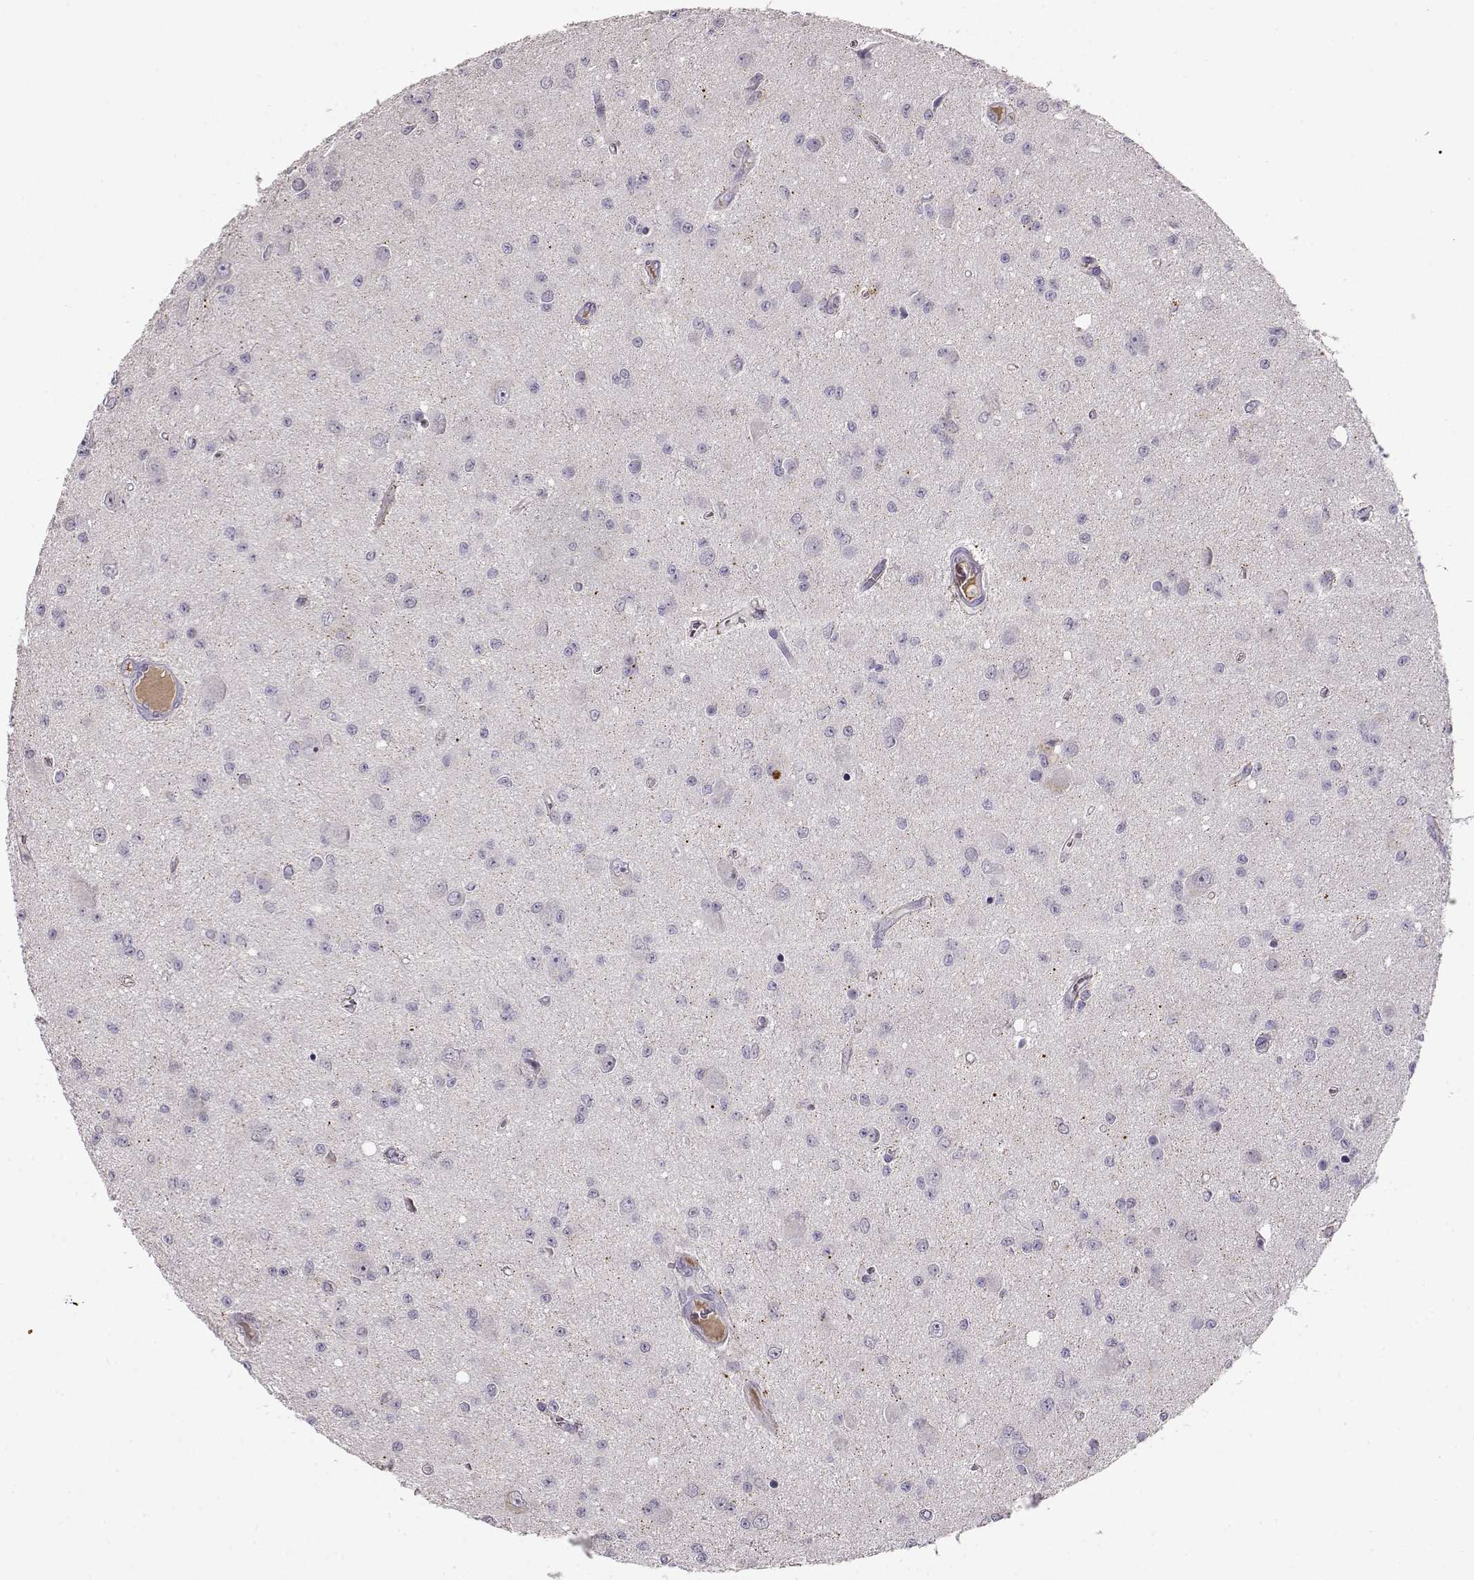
{"staining": {"intensity": "negative", "quantity": "none", "location": "none"}, "tissue": "glioma", "cell_type": "Tumor cells", "image_type": "cancer", "snomed": [{"axis": "morphology", "description": "Glioma, malignant, Low grade"}, {"axis": "topography", "description": "Brain"}], "caption": "Tumor cells show no significant protein expression in malignant glioma (low-grade). (DAB IHC, high magnification).", "gene": "TACR1", "patient": {"sex": "female", "age": 45}}